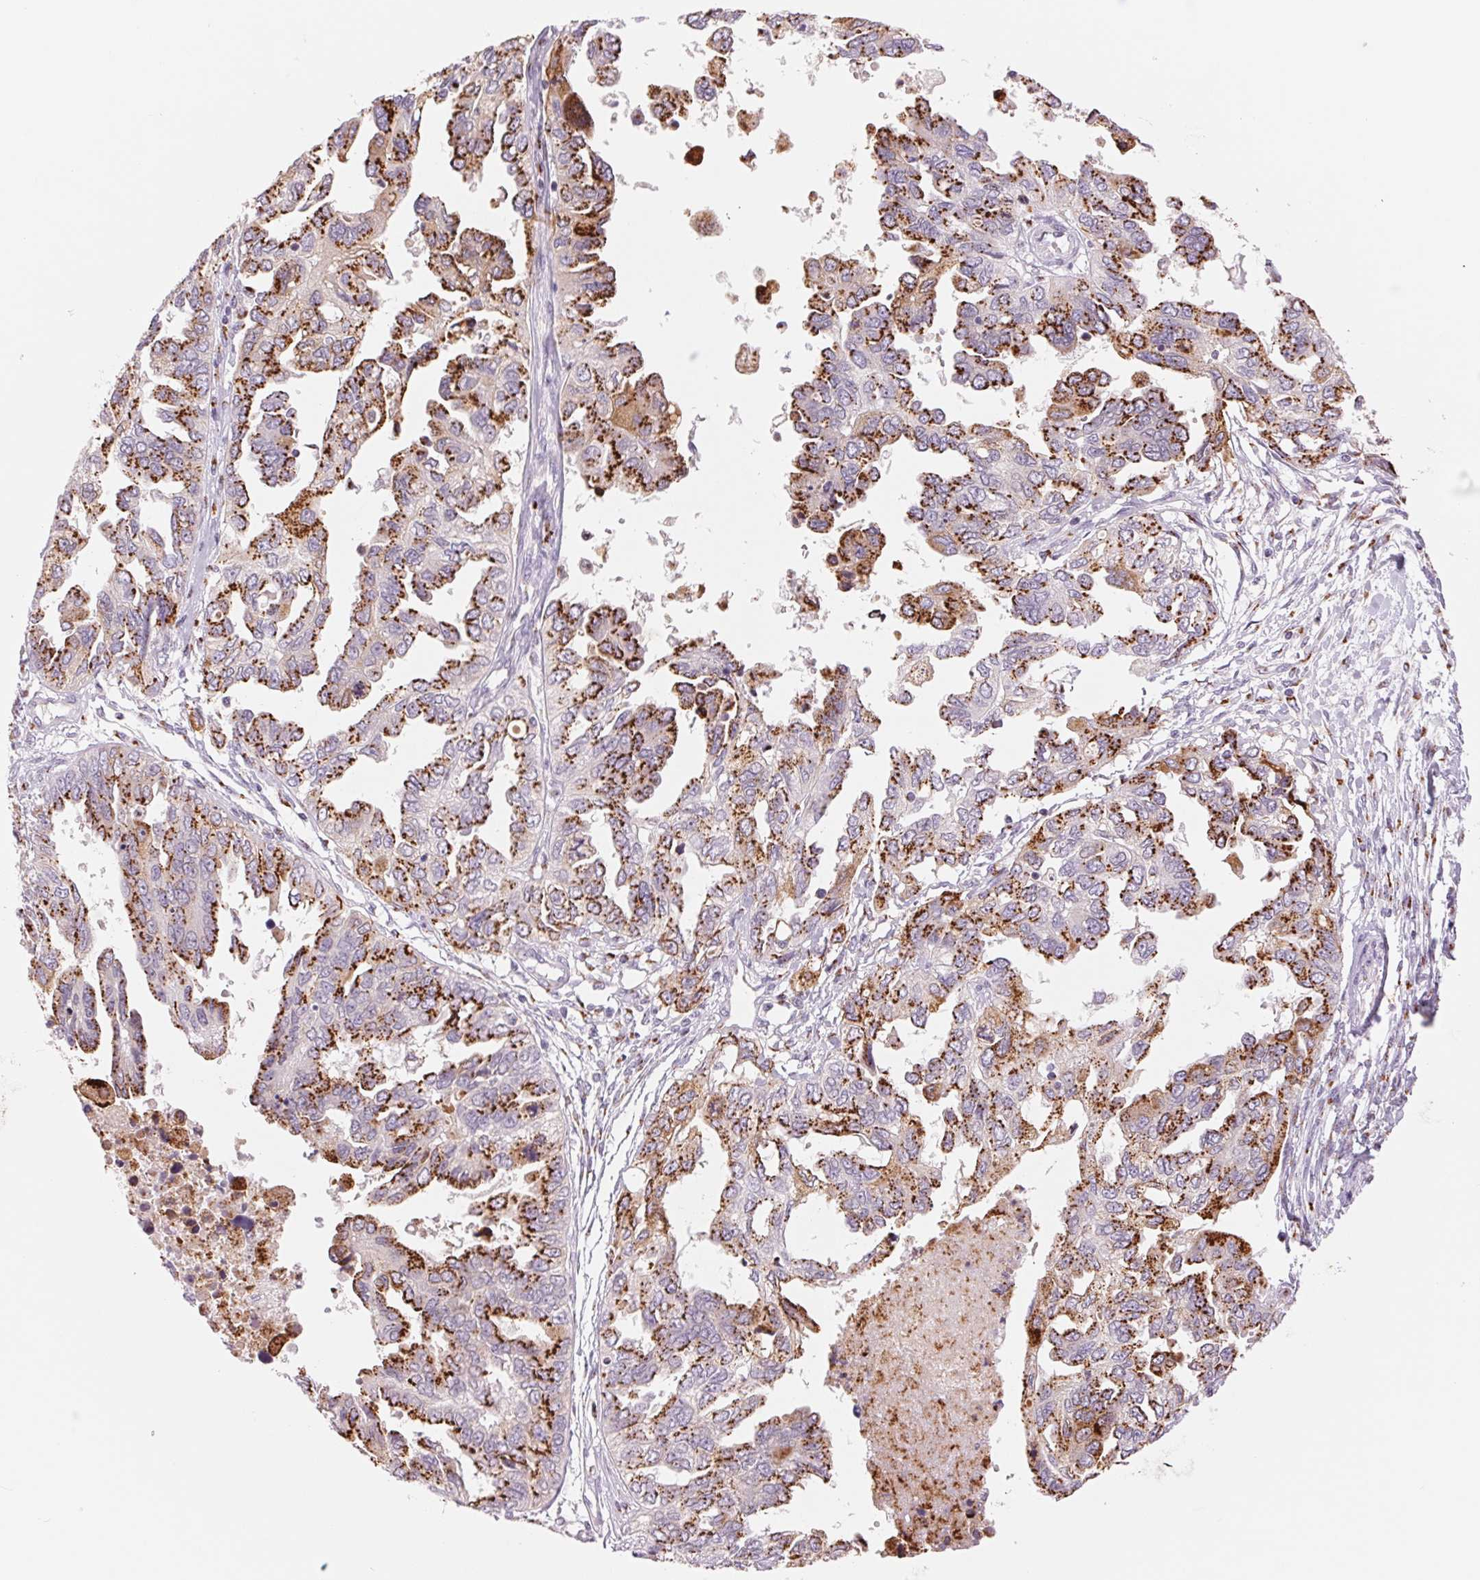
{"staining": {"intensity": "strong", "quantity": ">75%", "location": "cytoplasmic/membranous"}, "tissue": "ovarian cancer", "cell_type": "Tumor cells", "image_type": "cancer", "snomed": [{"axis": "morphology", "description": "Cystadenocarcinoma, serous, NOS"}, {"axis": "topography", "description": "Ovary"}], "caption": "A brown stain highlights strong cytoplasmic/membranous expression of a protein in human serous cystadenocarcinoma (ovarian) tumor cells.", "gene": "GALNT7", "patient": {"sex": "female", "age": 53}}